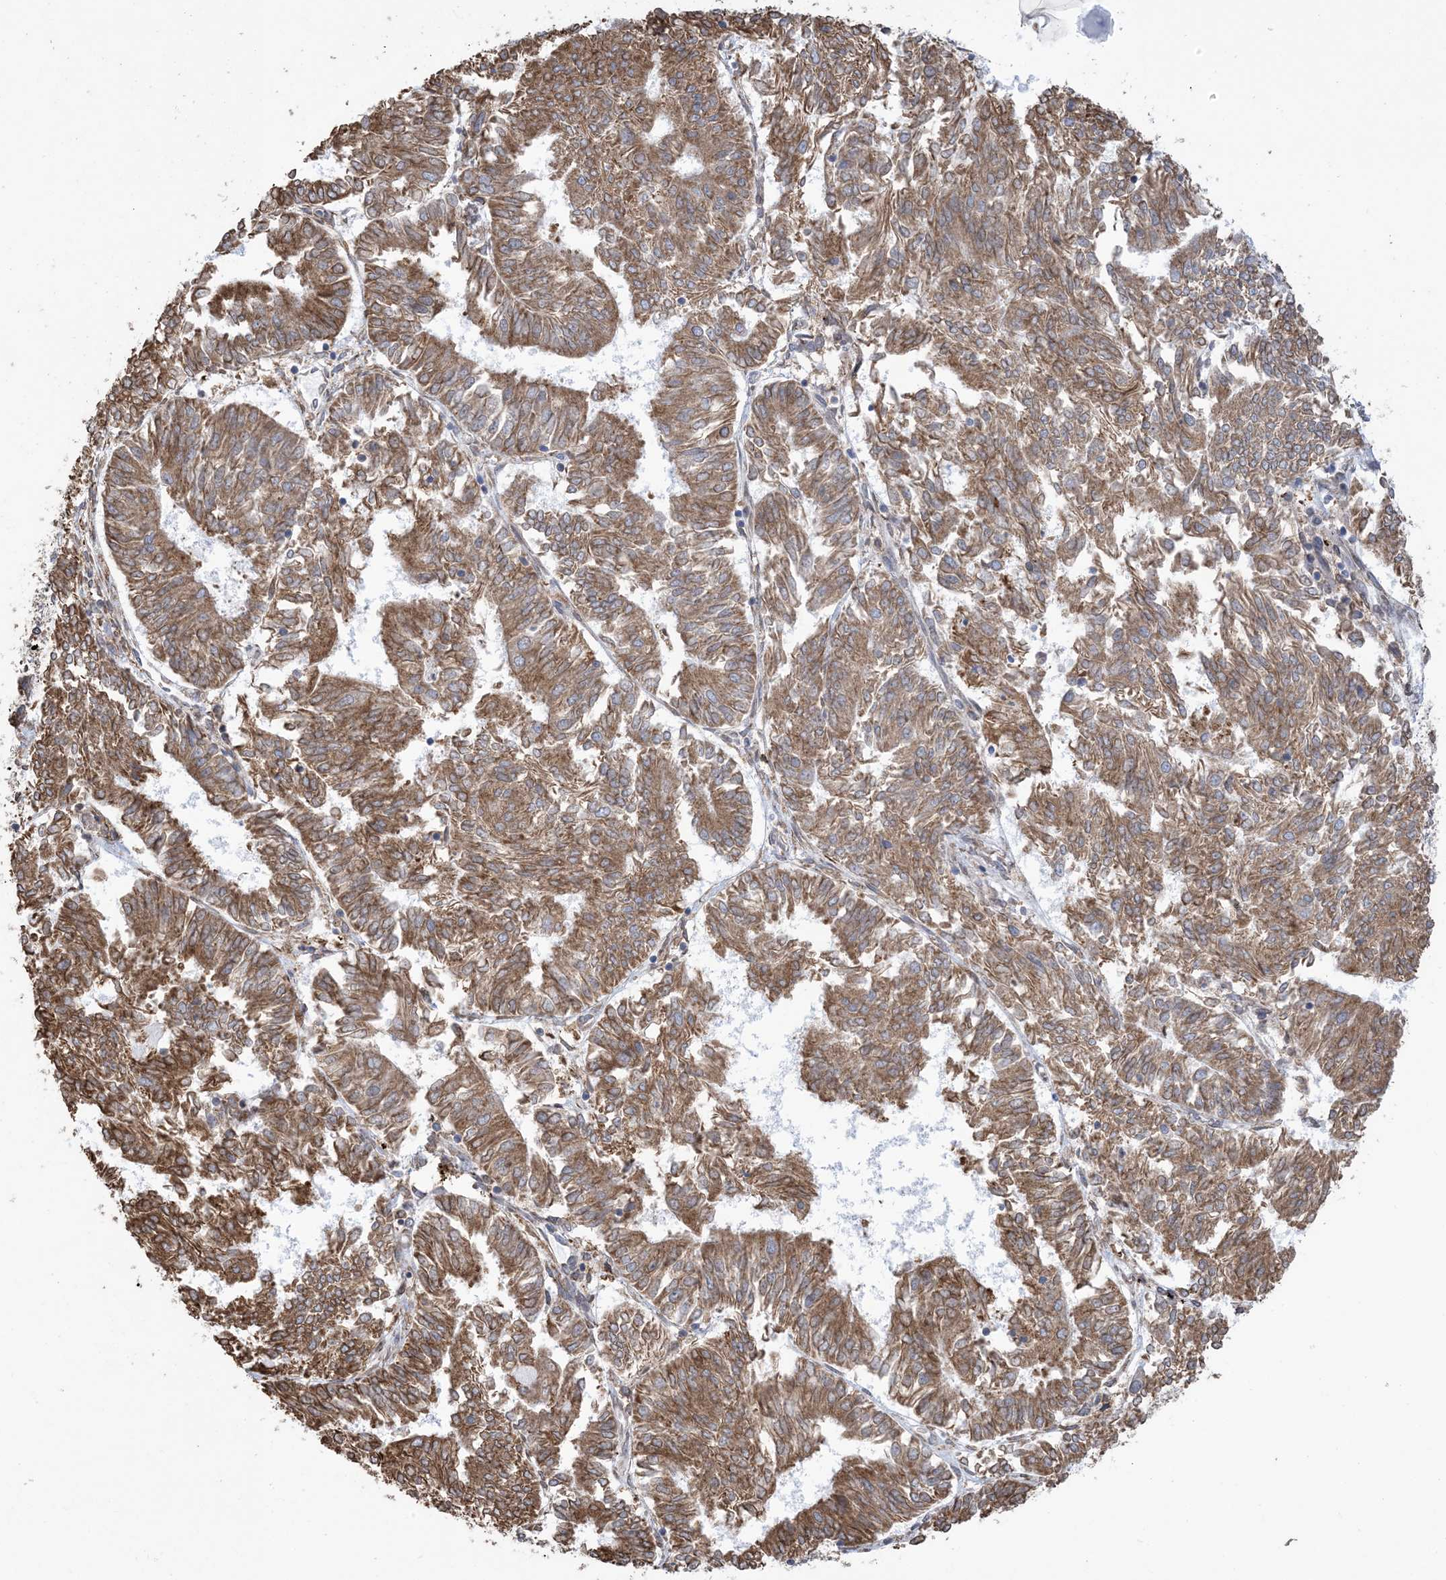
{"staining": {"intensity": "strong", "quantity": ">75%", "location": "cytoplasmic/membranous"}, "tissue": "endometrial cancer", "cell_type": "Tumor cells", "image_type": "cancer", "snomed": [{"axis": "morphology", "description": "Adenocarcinoma, NOS"}, {"axis": "topography", "description": "Endometrium"}], "caption": "Protein expression analysis of human endometrial cancer (adenocarcinoma) reveals strong cytoplasmic/membranous staining in about >75% of tumor cells. The staining is performed using DAB (3,3'-diaminobenzidine) brown chromogen to label protein expression. The nuclei are counter-stained blue using hematoxylin.", "gene": "SHANK1", "patient": {"sex": "female", "age": 58}}